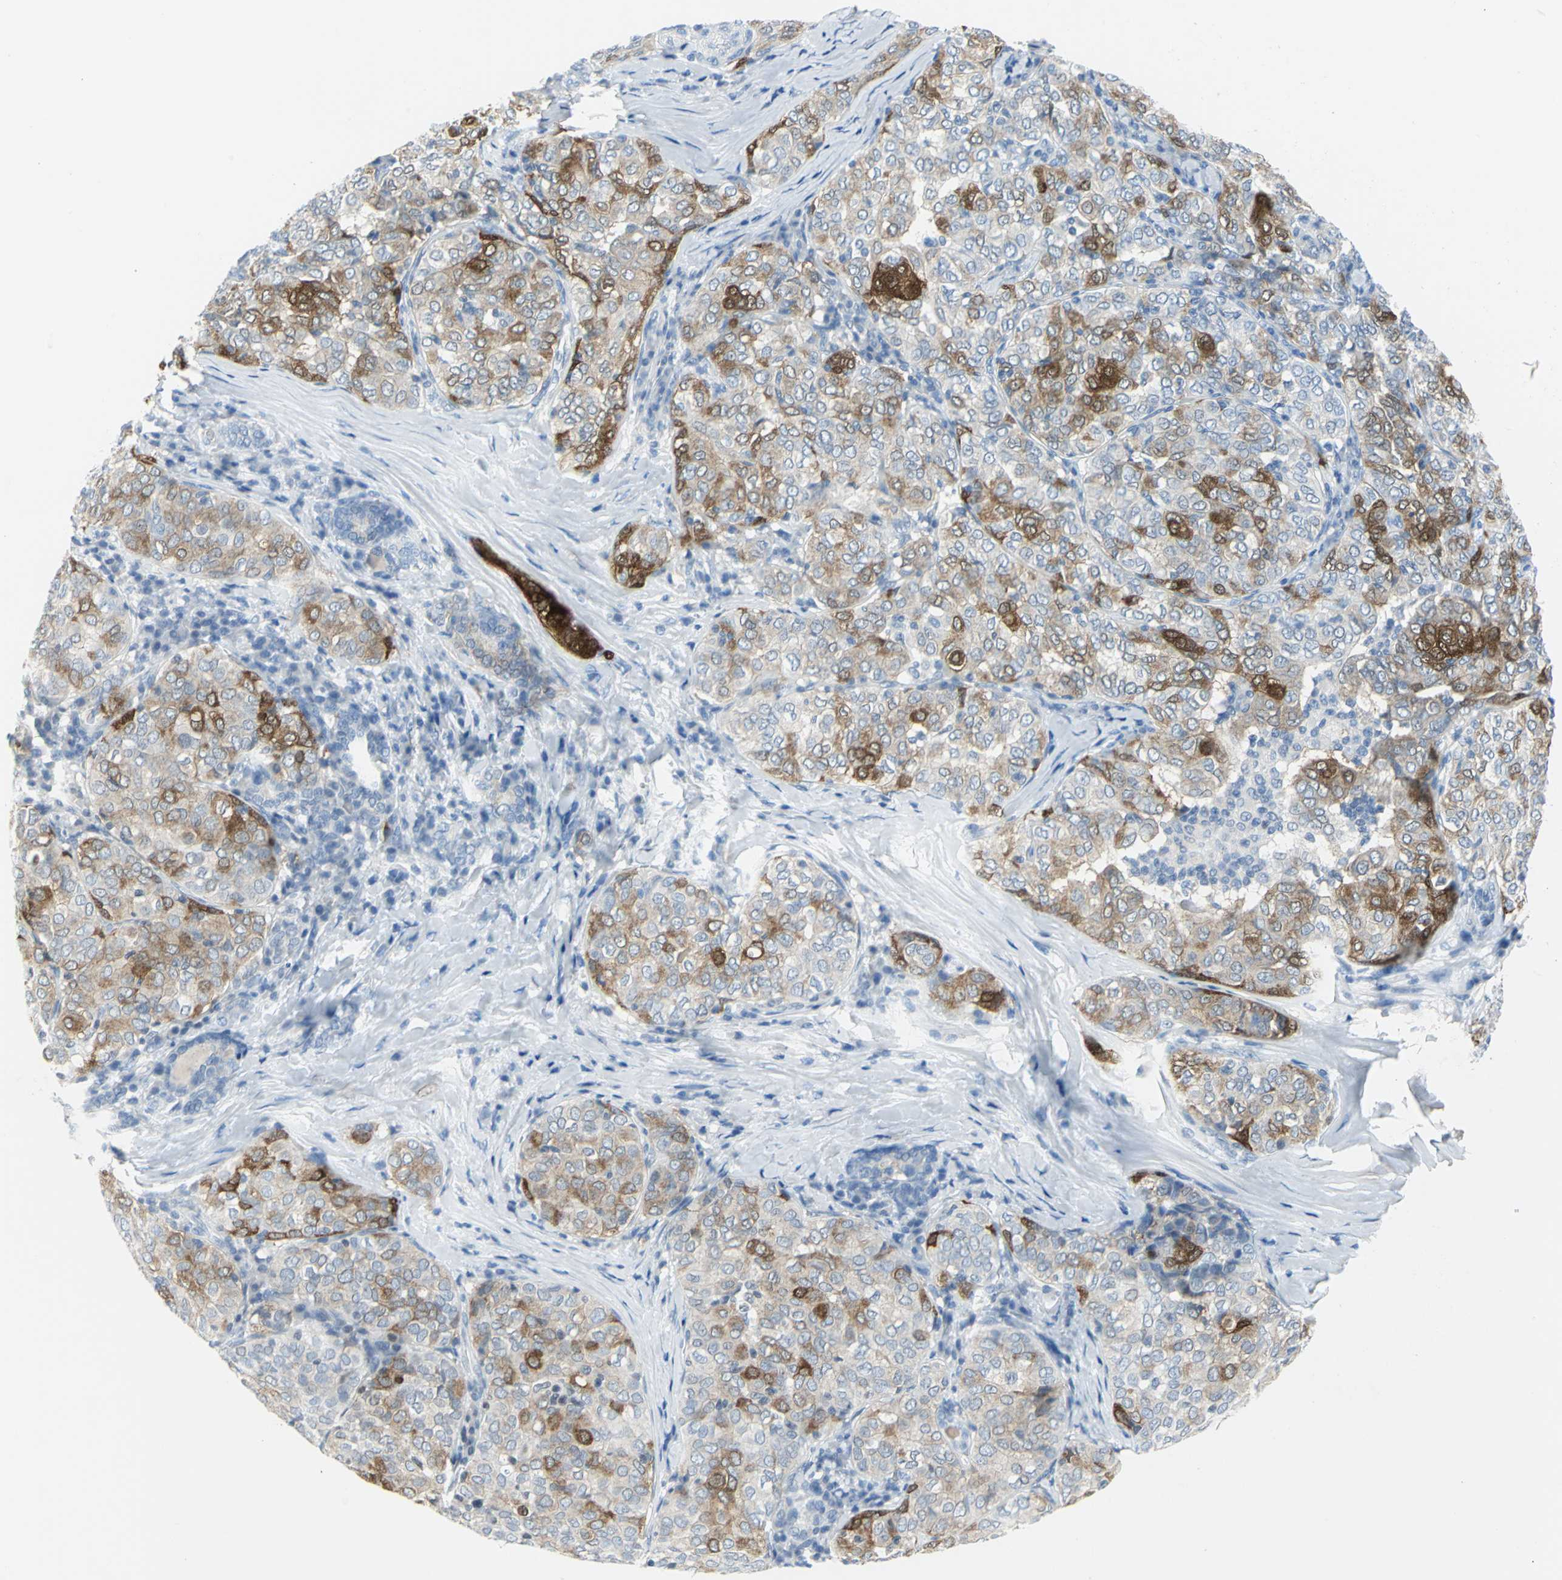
{"staining": {"intensity": "moderate", "quantity": "25%-75%", "location": "cytoplasmic/membranous"}, "tissue": "thyroid cancer", "cell_type": "Tumor cells", "image_type": "cancer", "snomed": [{"axis": "morphology", "description": "Papillary adenocarcinoma, NOS"}, {"axis": "topography", "description": "Thyroid gland"}], "caption": "A brown stain labels moderate cytoplasmic/membranous staining of a protein in thyroid cancer tumor cells. The staining was performed using DAB to visualize the protein expression in brown, while the nuclei were stained in blue with hematoxylin (Magnification: 20x).", "gene": "SFN", "patient": {"sex": "female", "age": 30}}